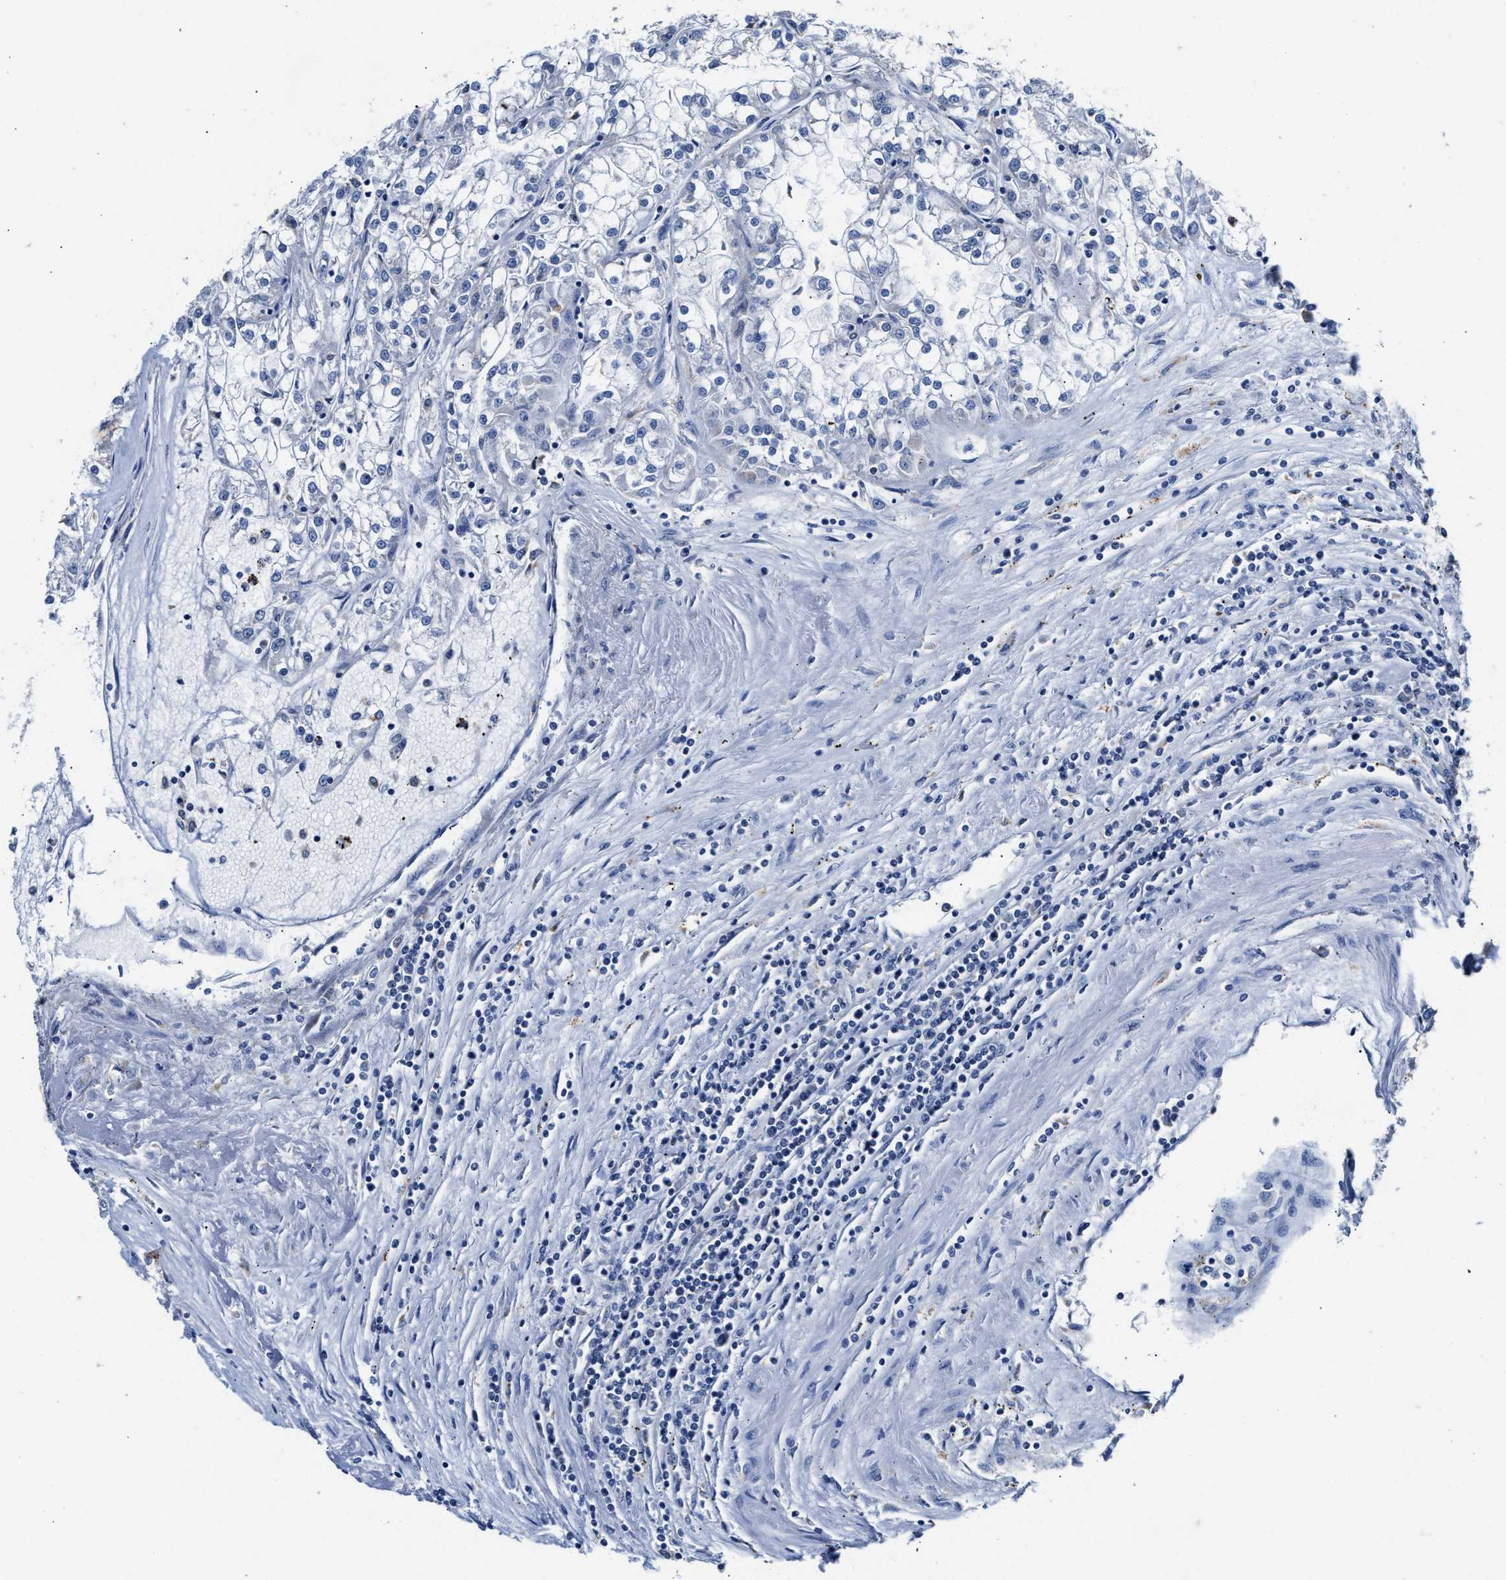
{"staining": {"intensity": "negative", "quantity": "none", "location": "none"}, "tissue": "renal cancer", "cell_type": "Tumor cells", "image_type": "cancer", "snomed": [{"axis": "morphology", "description": "Adenocarcinoma, NOS"}, {"axis": "topography", "description": "Kidney"}], "caption": "This is an immunohistochemistry image of human renal cancer (adenocarcinoma). There is no positivity in tumor cells.", "gene": "ACADVL", "patient": {"sex": "female", "age": 52}}